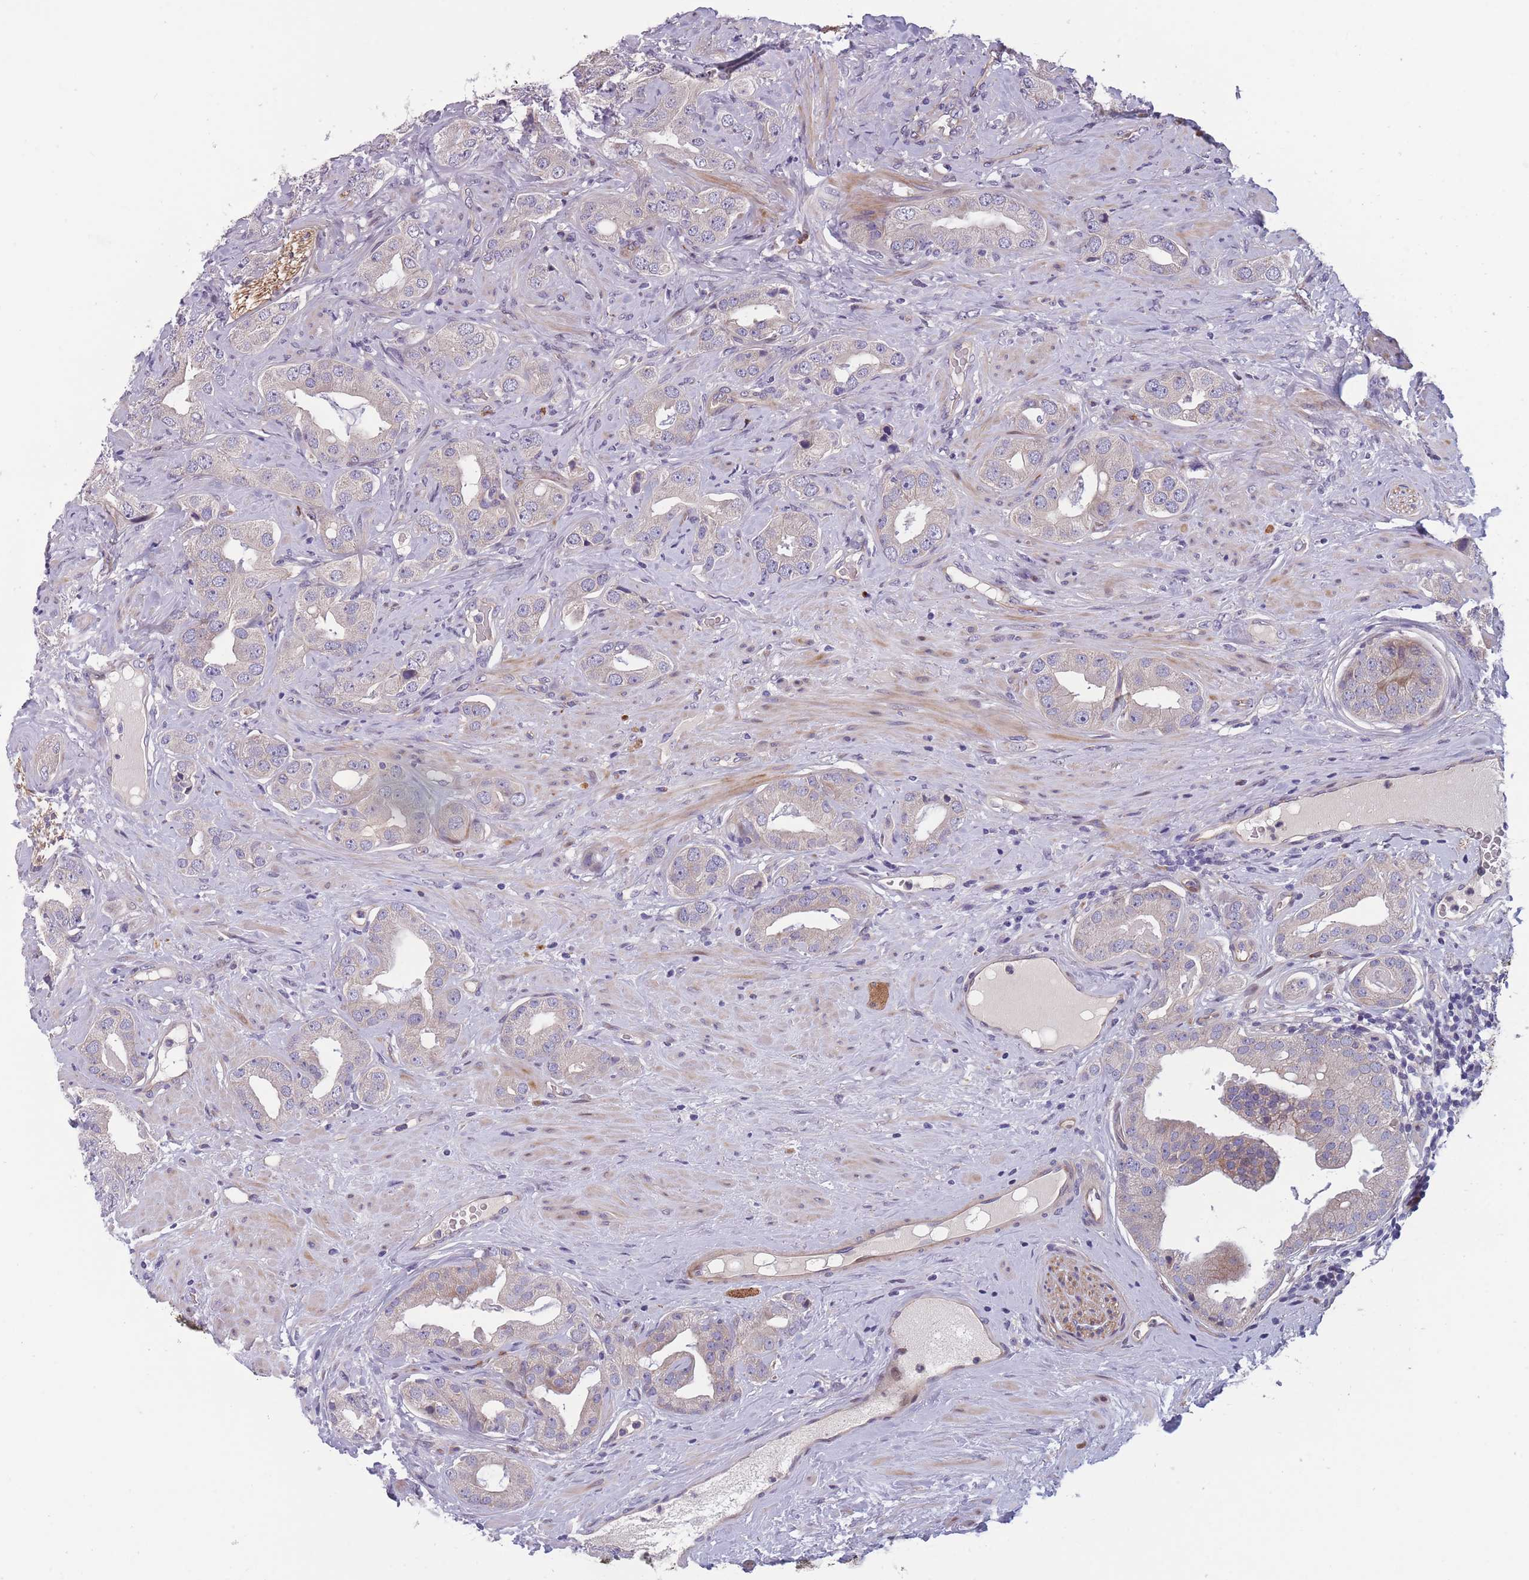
{"staining": {"intensity": "negative", "quantity": "none", "location": "none"}, "tissue": "prostate cancer", "cell_type": "Tumor cells", "image_type": "cancer", "snomed": [{"axis": "morphology", "description": "Adenocarcinoma, High grade"}, {"axis": "topography", "description": "Prostate"}], "caption": "IHC micrograph of neoplastic tissue: human prostate cancer stained with DAB (3,3'-diaminobenzidine) demonstrates no significant protein expression in tumor cells.", "gene": "FAM83F", "patient": {"sex": "male", "age": 63}}